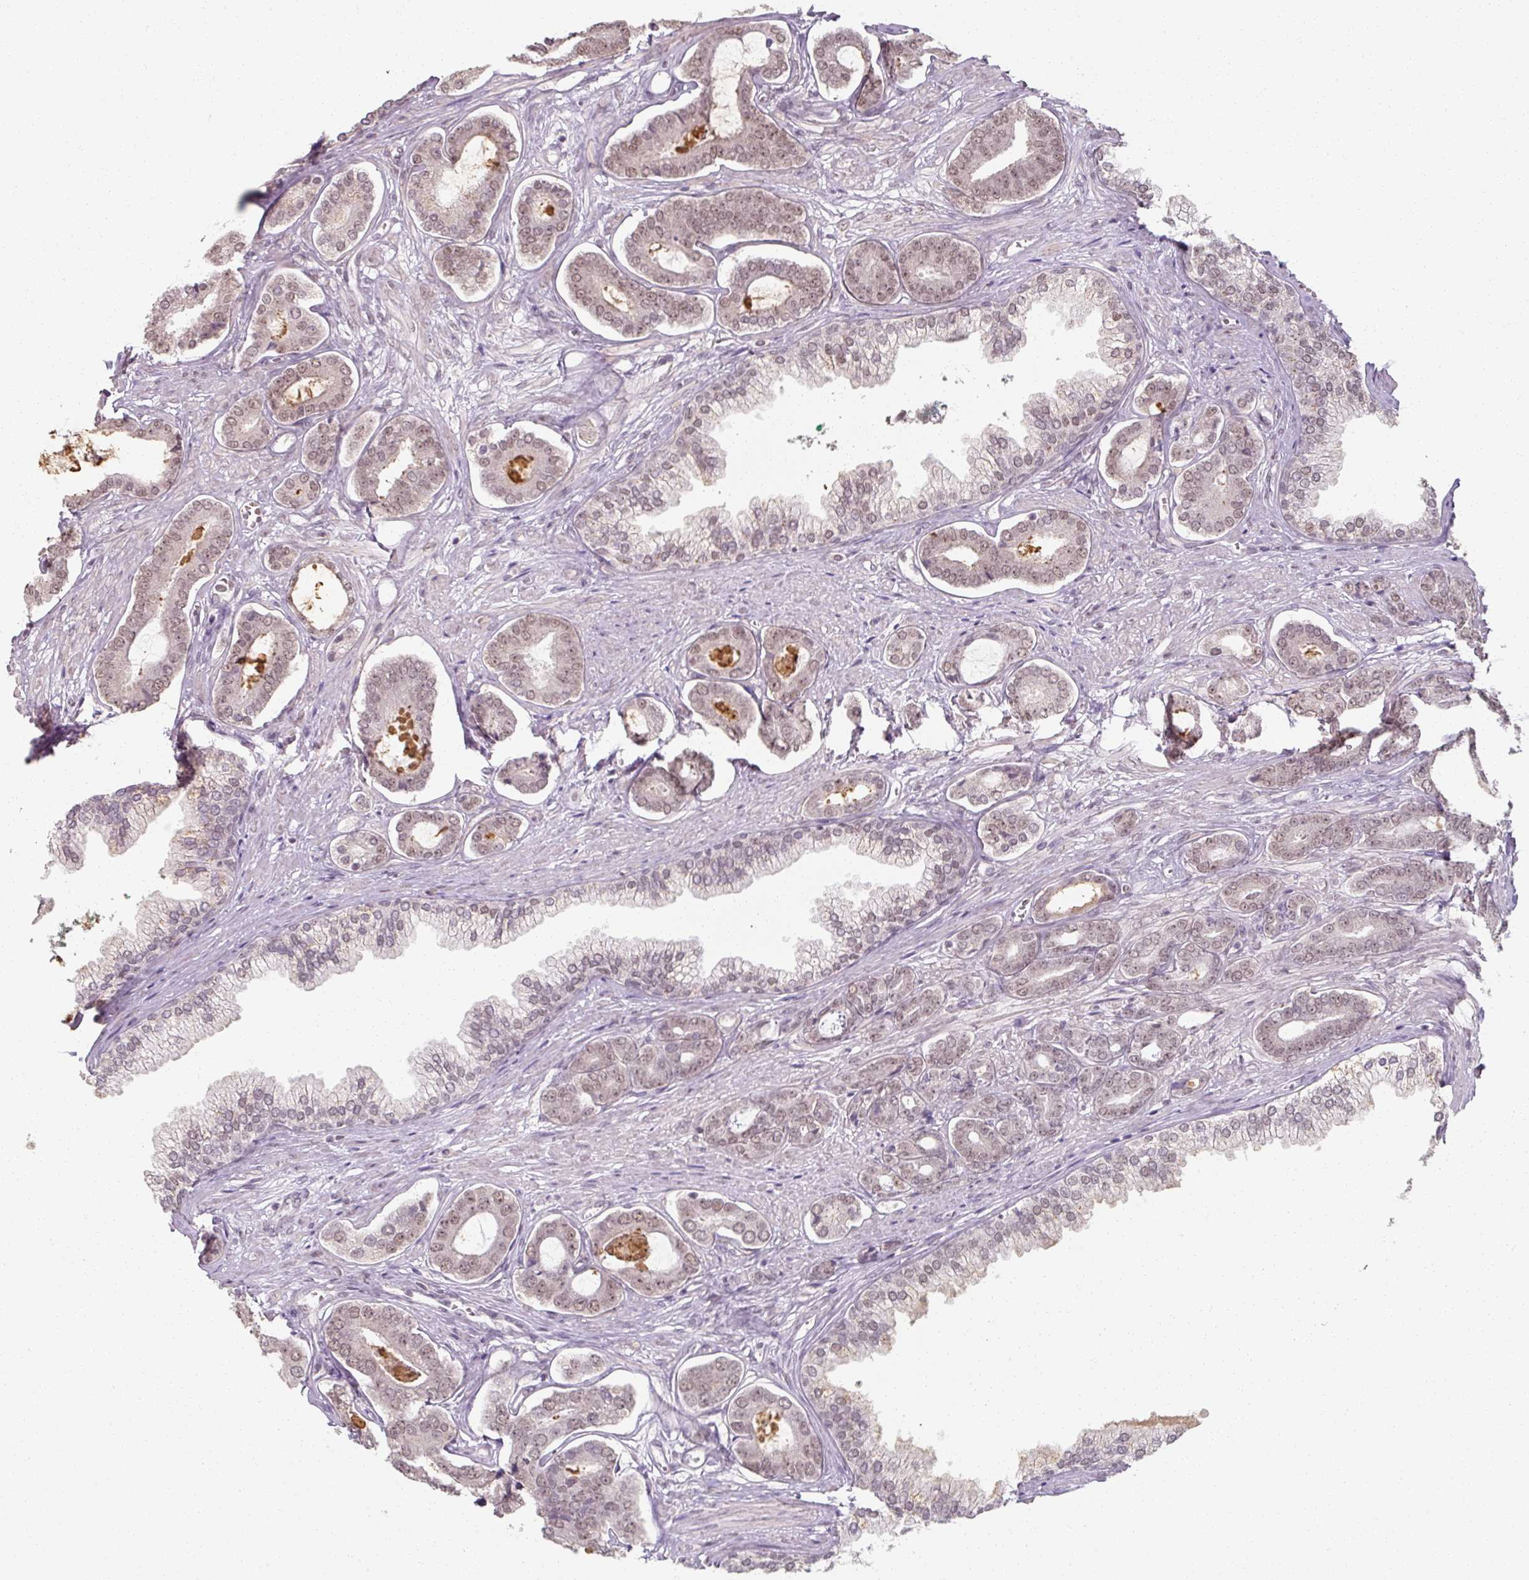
{"staining": {"intensity": "weak", "quantity": "25%-75%", "location": "nuclear"}, "tissue": "prostate cancer", "cell_type": "Tumor cells", "image_type": "cancer", "snomed": [{"axis": "morphology", "description": "Adenocarcinoma, NOS"}, {"axis": "topography", "description": "Prostate and seminal vesicle, NOS"}], "caption": "Prostate cancer (adenocarcinoma) was stained to show a protein in brown. There is low levels of weak nuclear staining in approximately 25%-75% of tumor cells.", "gene": "ZFTRAF1", "patient": {"sex": "male", "age": 76}}